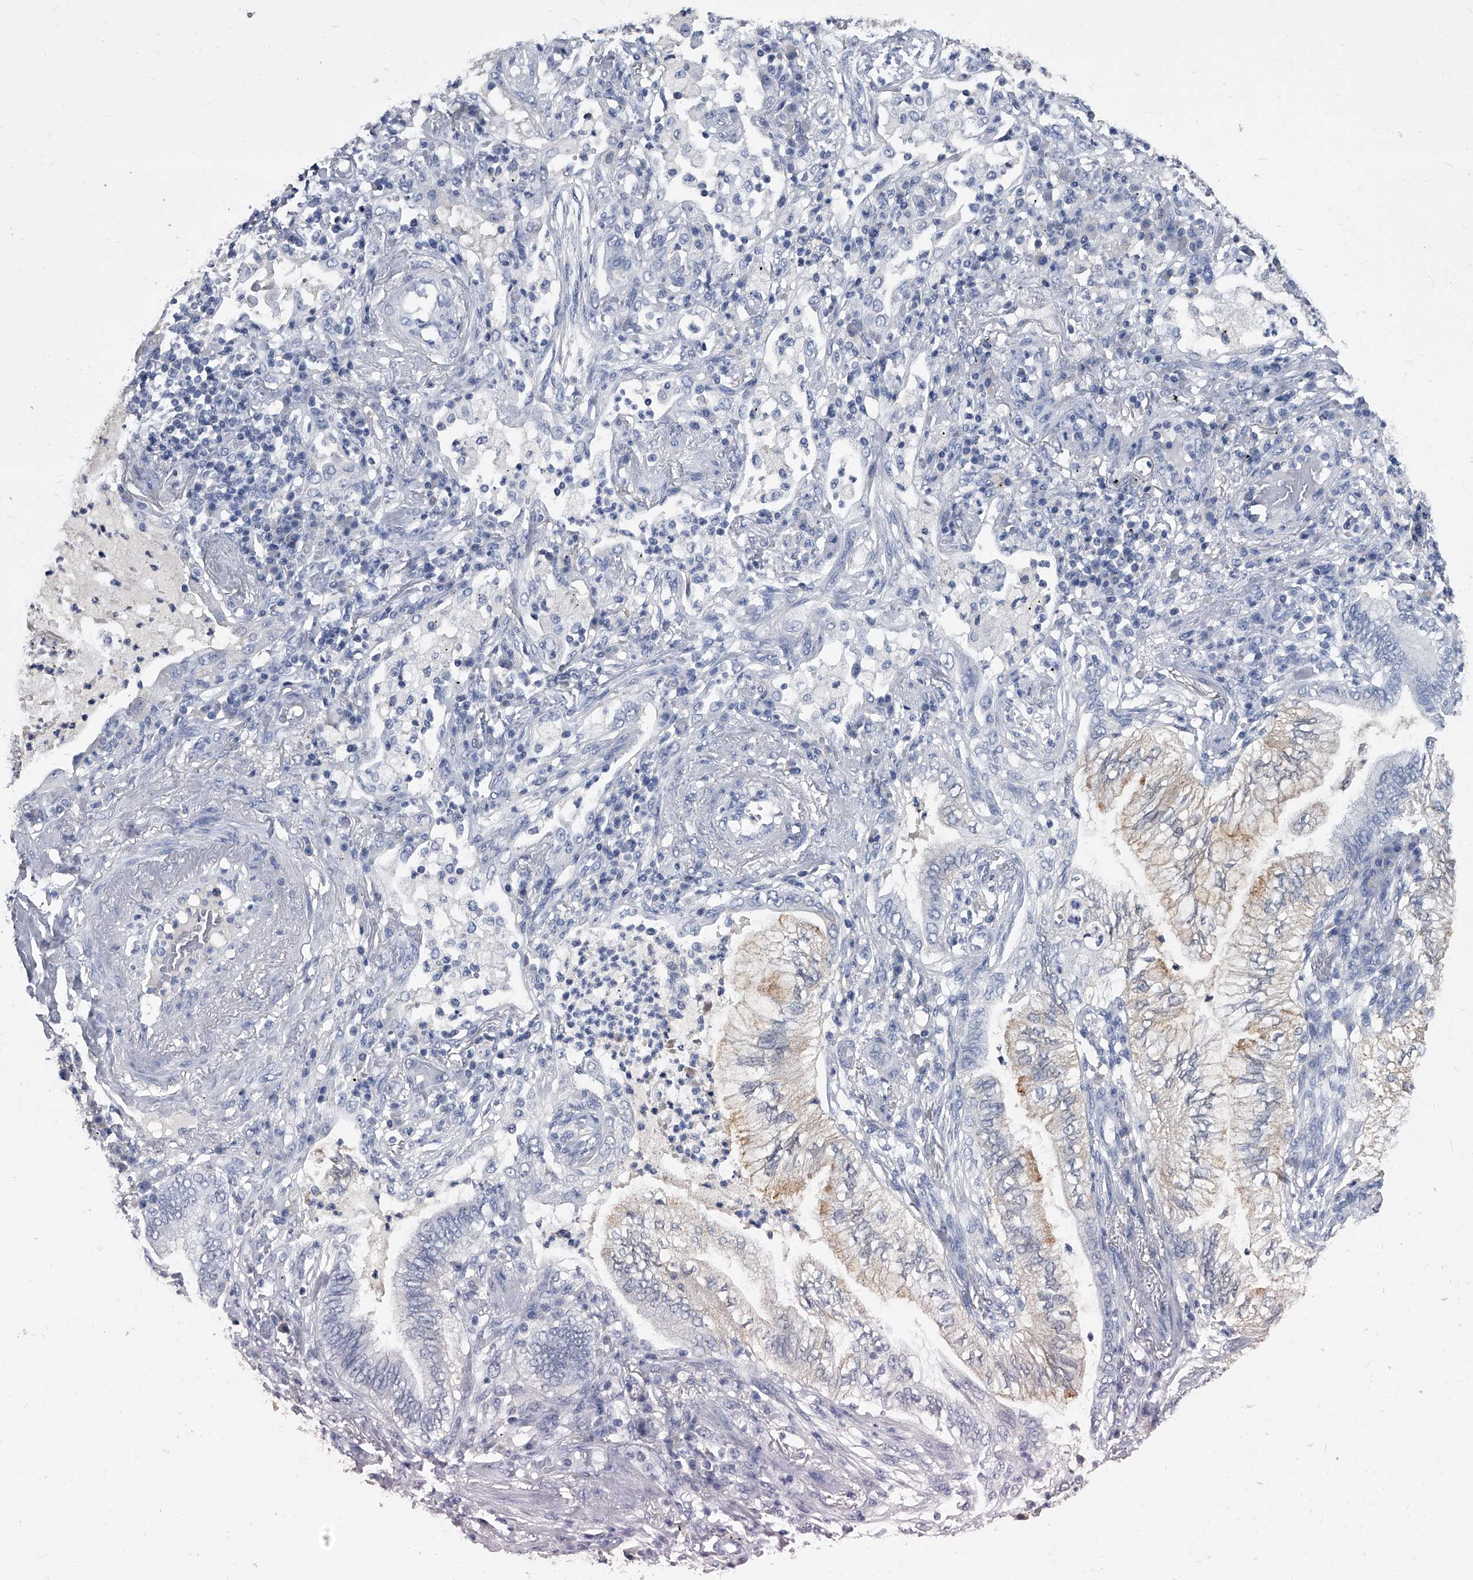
{"staining": {"intensity": "weak", "quantity": "<25%", "location": "cytoplasmic/membranous"}, "tissue": "lung cancer", "cell_type": "Tumor cells", "image_type": "cancer", "snomed": [{"axis": "morphology", "description": "Normal tissue, NOS"}, {"axis": "morphology", "description": "Adenocarcinoma, NOS"}, {"axis": "topography", "description": "Bronchus"}, {"axis": "topography", "description": "Lung"}], "caption": "Tumor cells show no significant protein expression in lung cancer.", "gene": "BCAS1", "patient": {"sex": "female", "age": 70}}